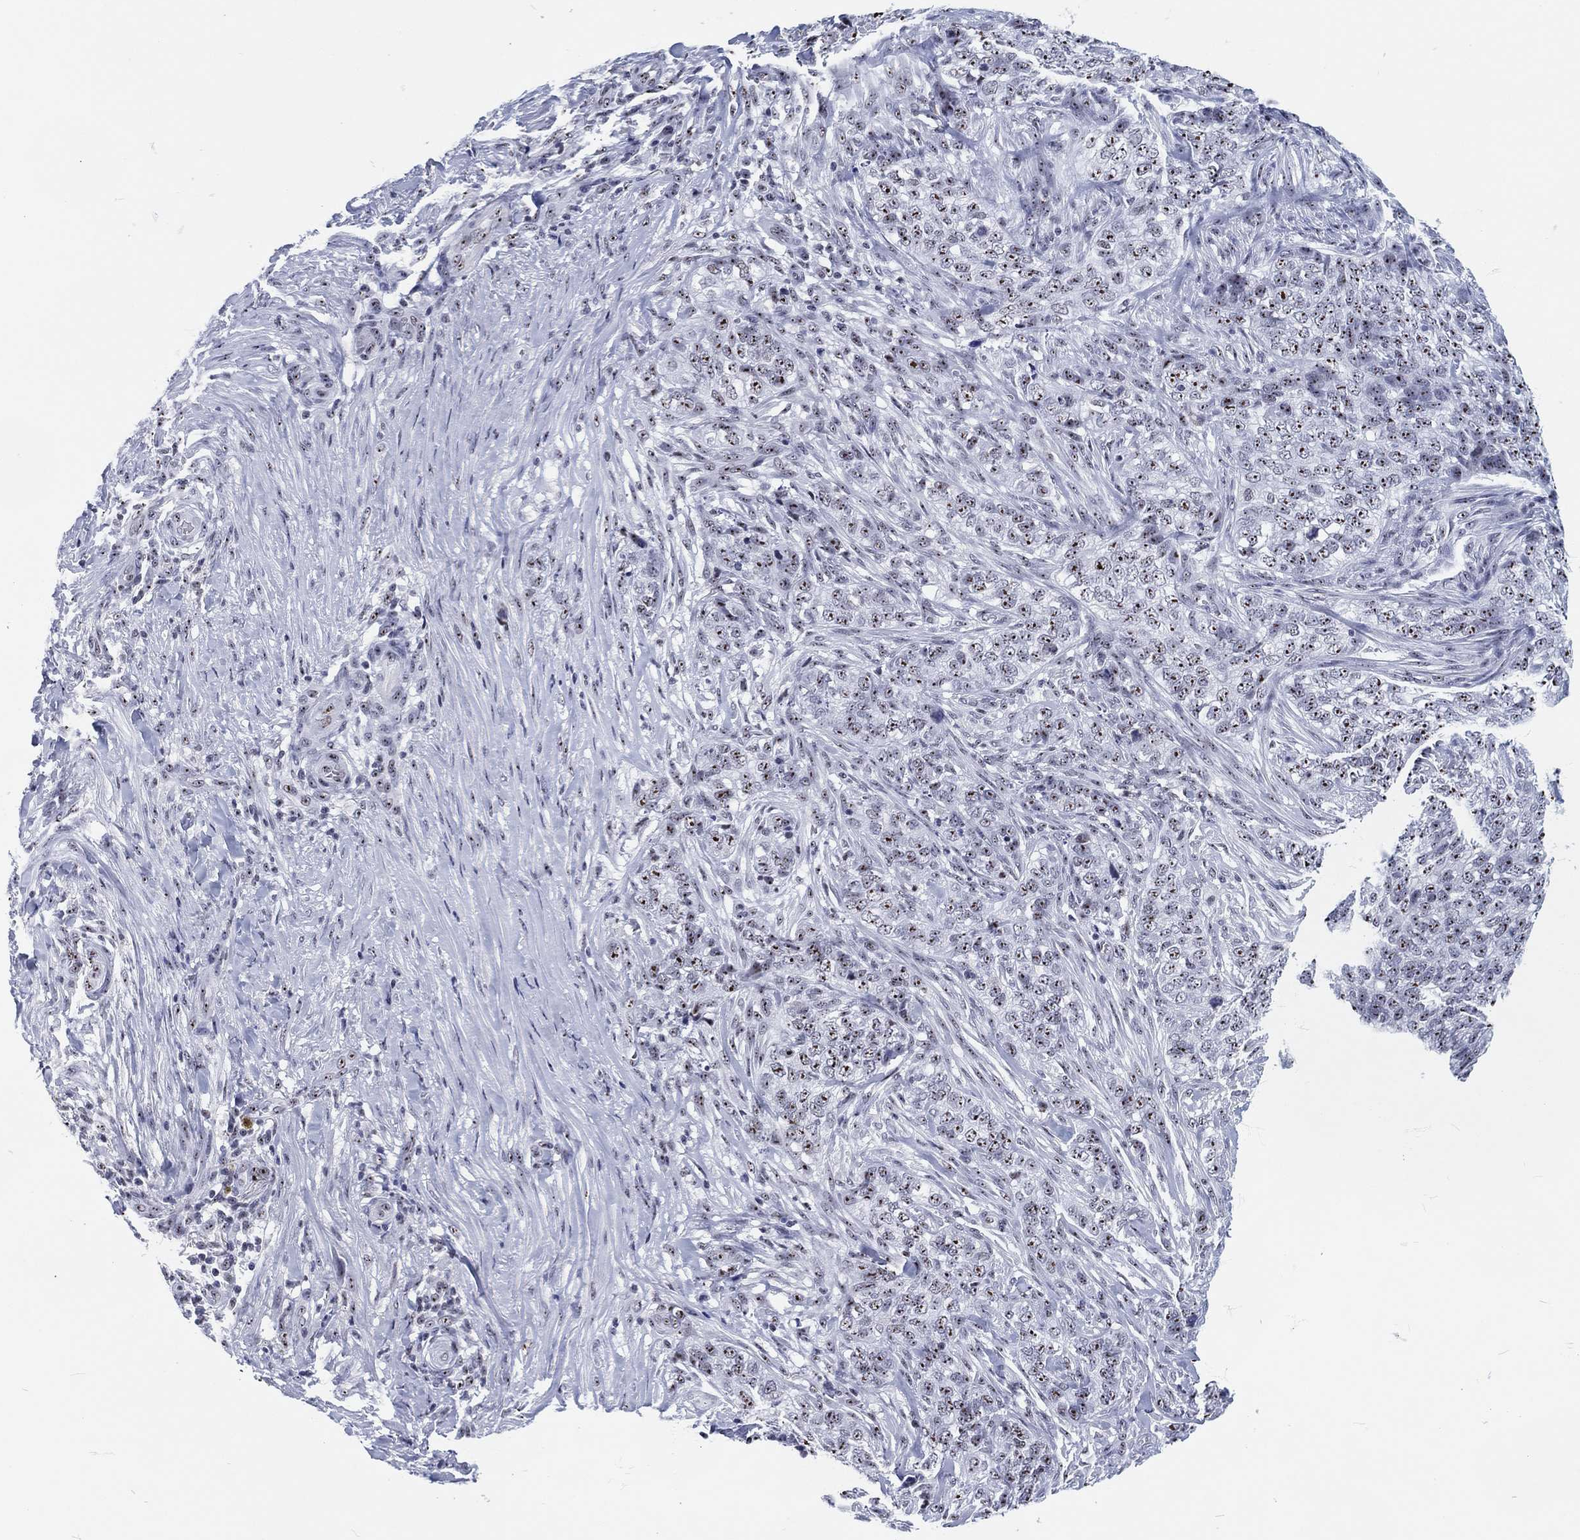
{"staining": {"intensity": "moderate", "quantity": "25%-75%", "location": "nuclear"}, "tissue": "skin cancer", "cell_type": "Tumor cells", "image_type": "cancer", "snomed": [{"axis": "morphology", "description": "Basal cell carcinoma"}, {"axis": "topography", "description": "Skin"}], "caption": "Tumor cells demonstrate moderate nuclear expression in approximately 25%-75% of cells in basal cell carcinoma (skin). The staining was performed using DAB, with brown indicating positive protein expression. Nuclei are stained blue with hematoxylin.", "gene": "MAPK8IP1", "patient": {"sex": "female", "age": 69}}